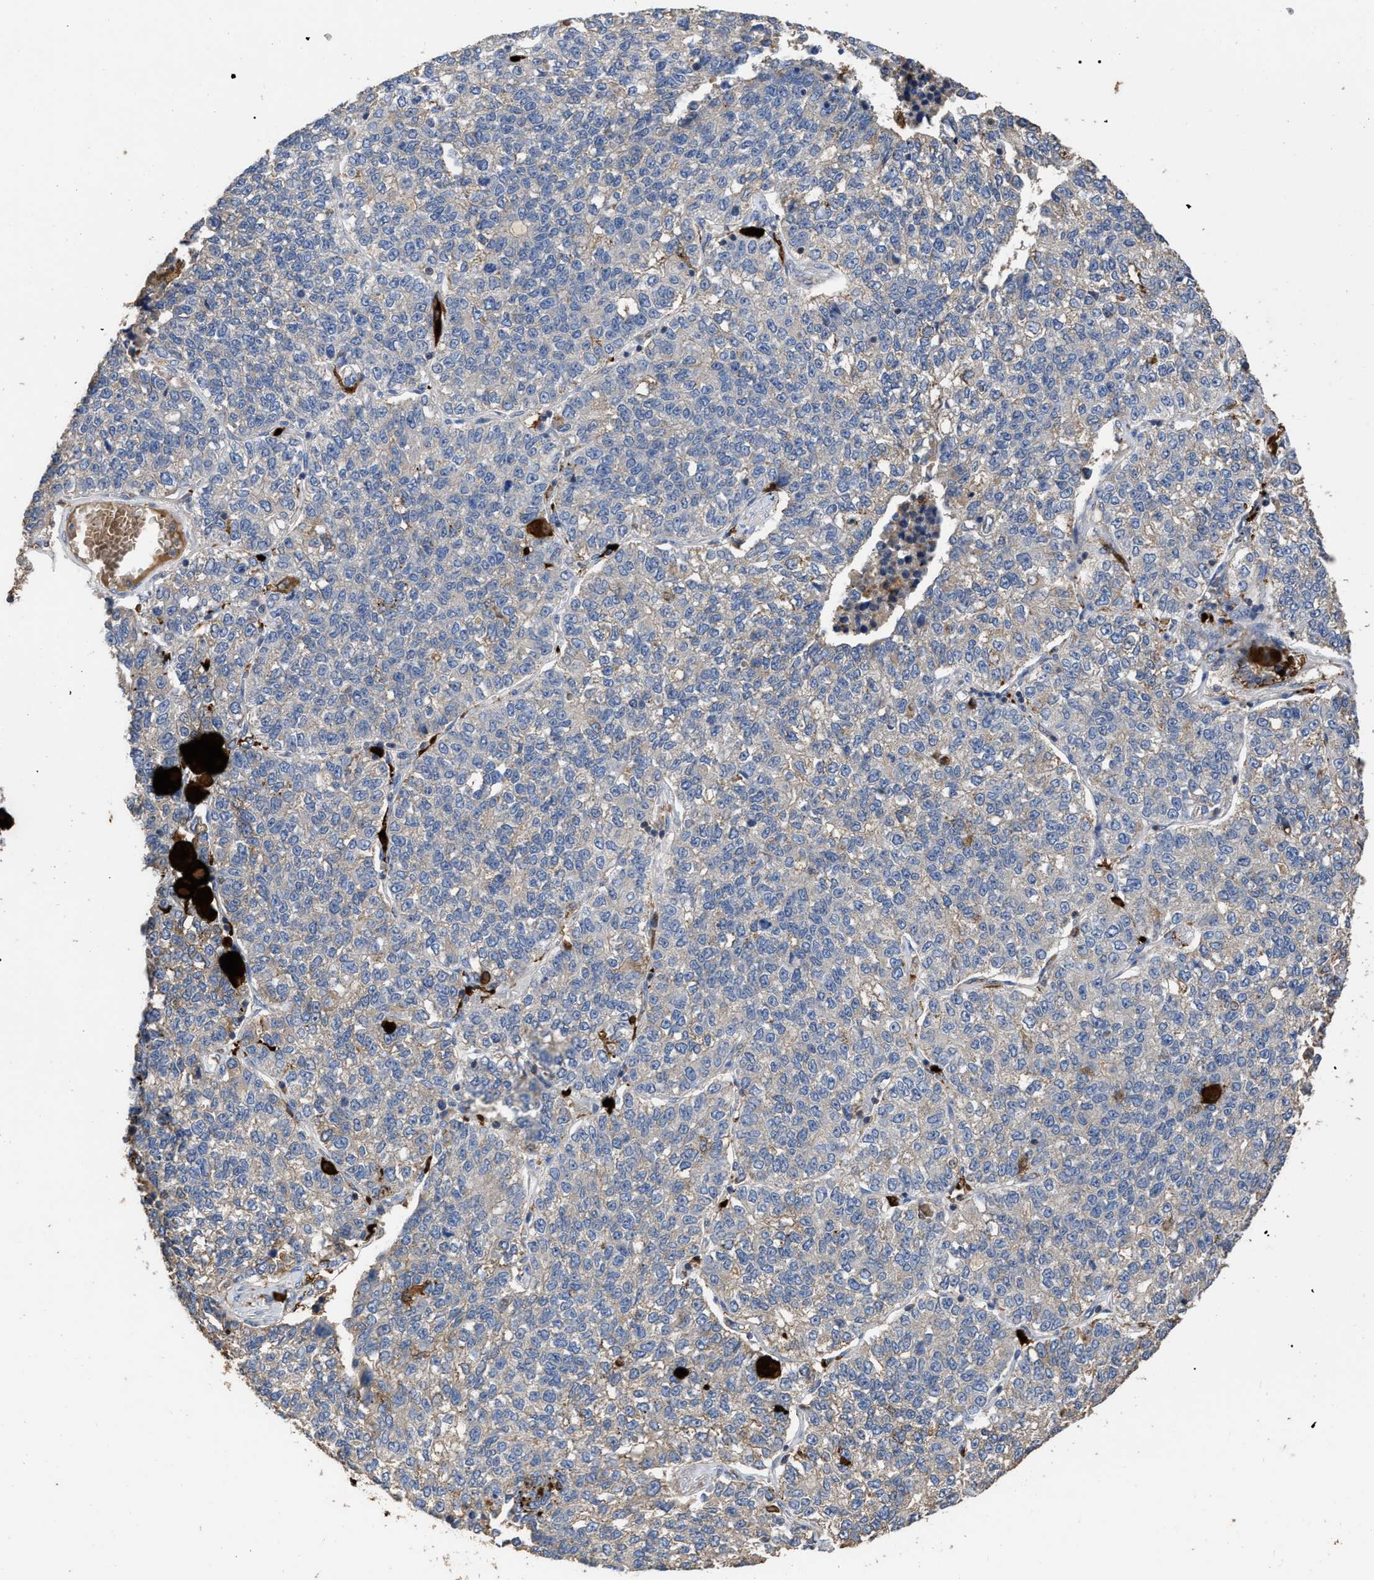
{"staining": {"intensity": "negative", "quantity": "none", "location": "none"}, "tissue": "lung cancer", "cell_type": "Tumor cells", "image_type": "cancer", "snomed": [{"axis": "morphology", "description": "Adenocarcinoma, NOS"}, {"axis": "topography", "description": "Lung"}], "caption": "Lung adenocarcinoma was stained to show a protein in brown. There is no significant staining in tumor cells.", "gene": "GPR179", "patient": {"sex": "male", "age": 49}}